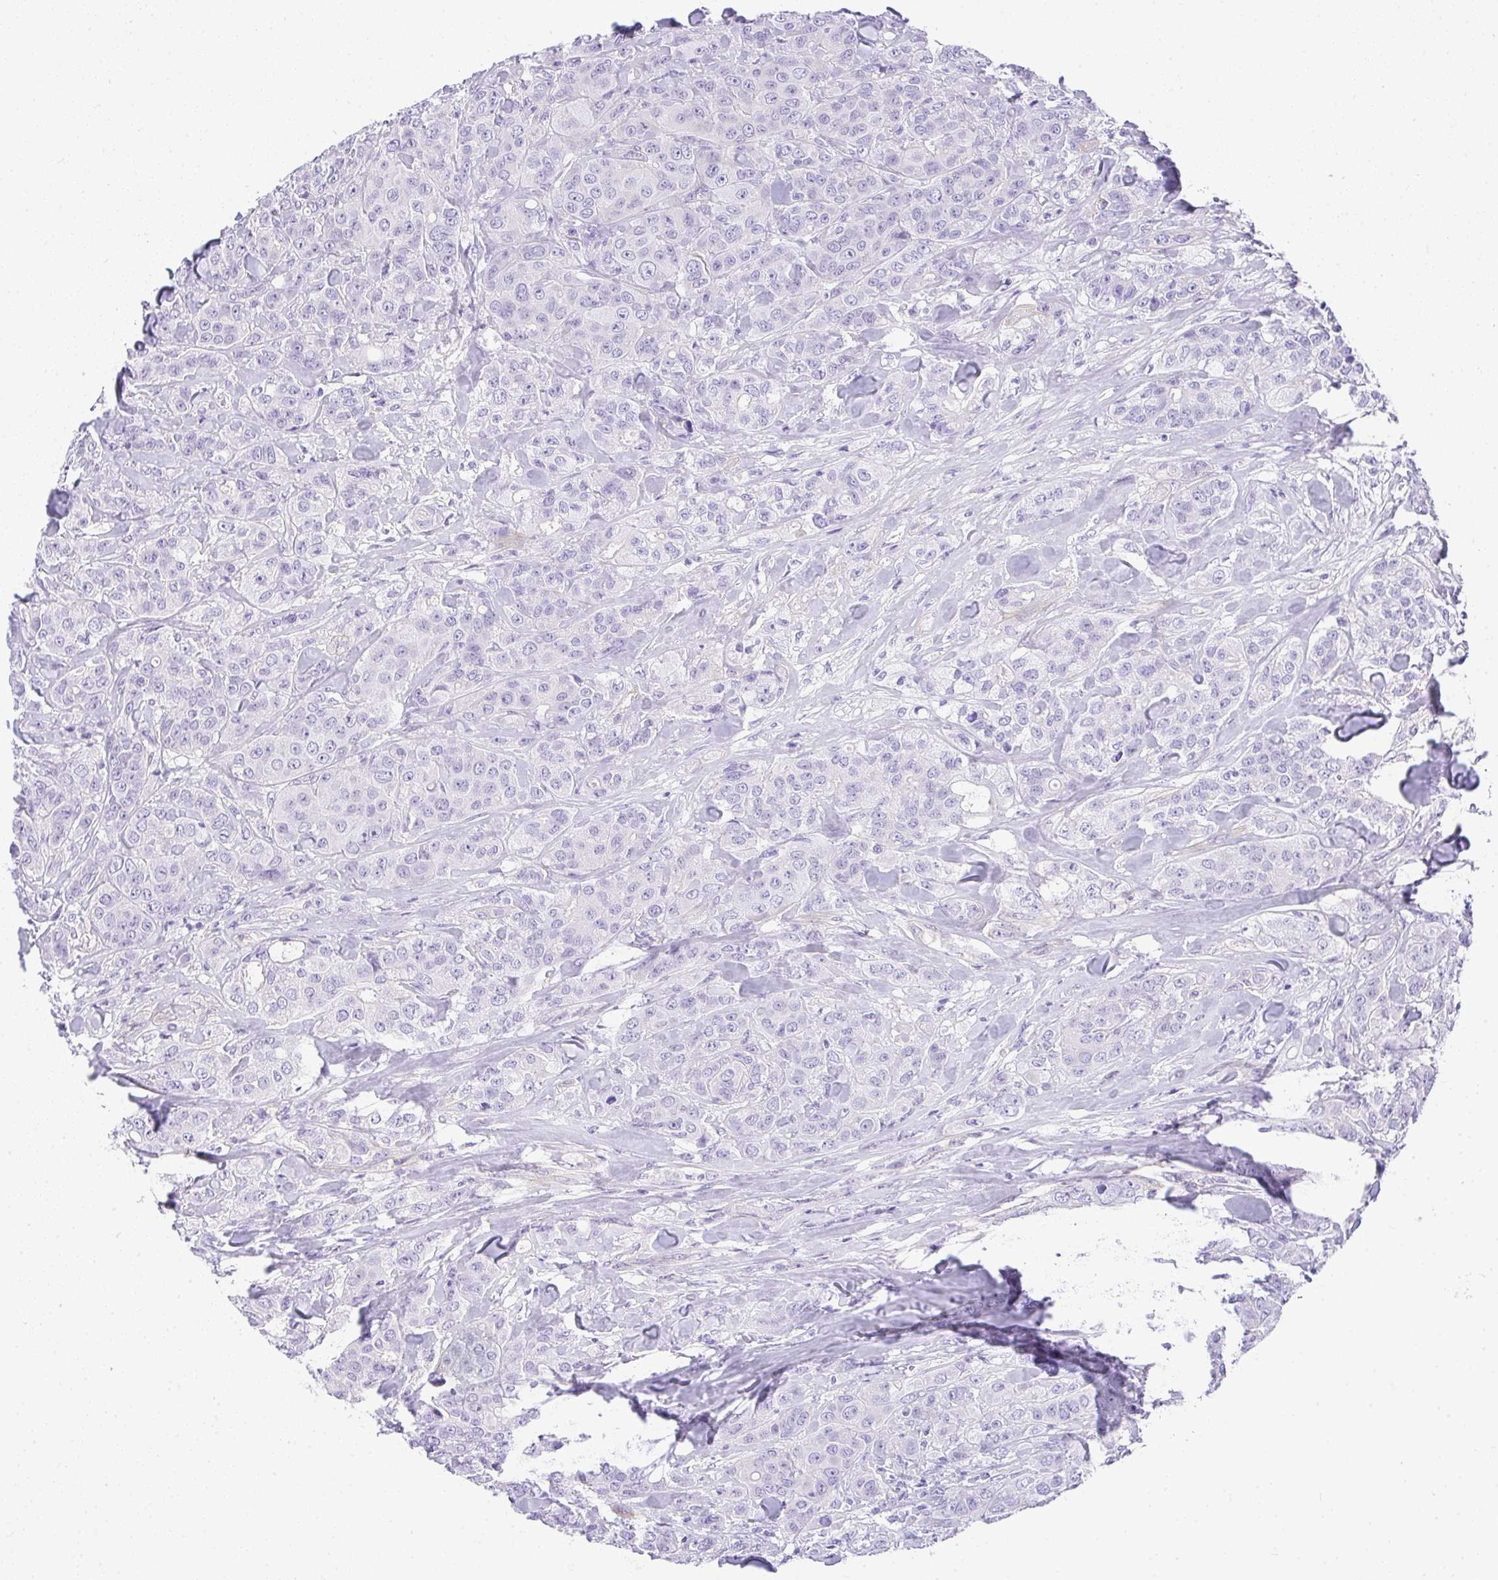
{"staining": {"intensity": "negative", "quantity": "none", "location": "none"}, "tissue": "breast cancer", "cell_type": "Tumor cells", "image_type": "cancer", "snomed": [{"axis": "morphology", "description": "Normal tissue, NOS"}, {"axis": "morphology", "description": "Duct carcinoma"}, {"axis": "topography", "description": "Breast"}], "caption": "IHC of human breast cancer displays no staining in tumor cells. (DAB (3,3'-diaminobenzidine) immunohistochemistry (IHC) with hematoxylin counter stain).", "gene": "PLPPR3", "patient": {"sex": "female", "age": 43}}